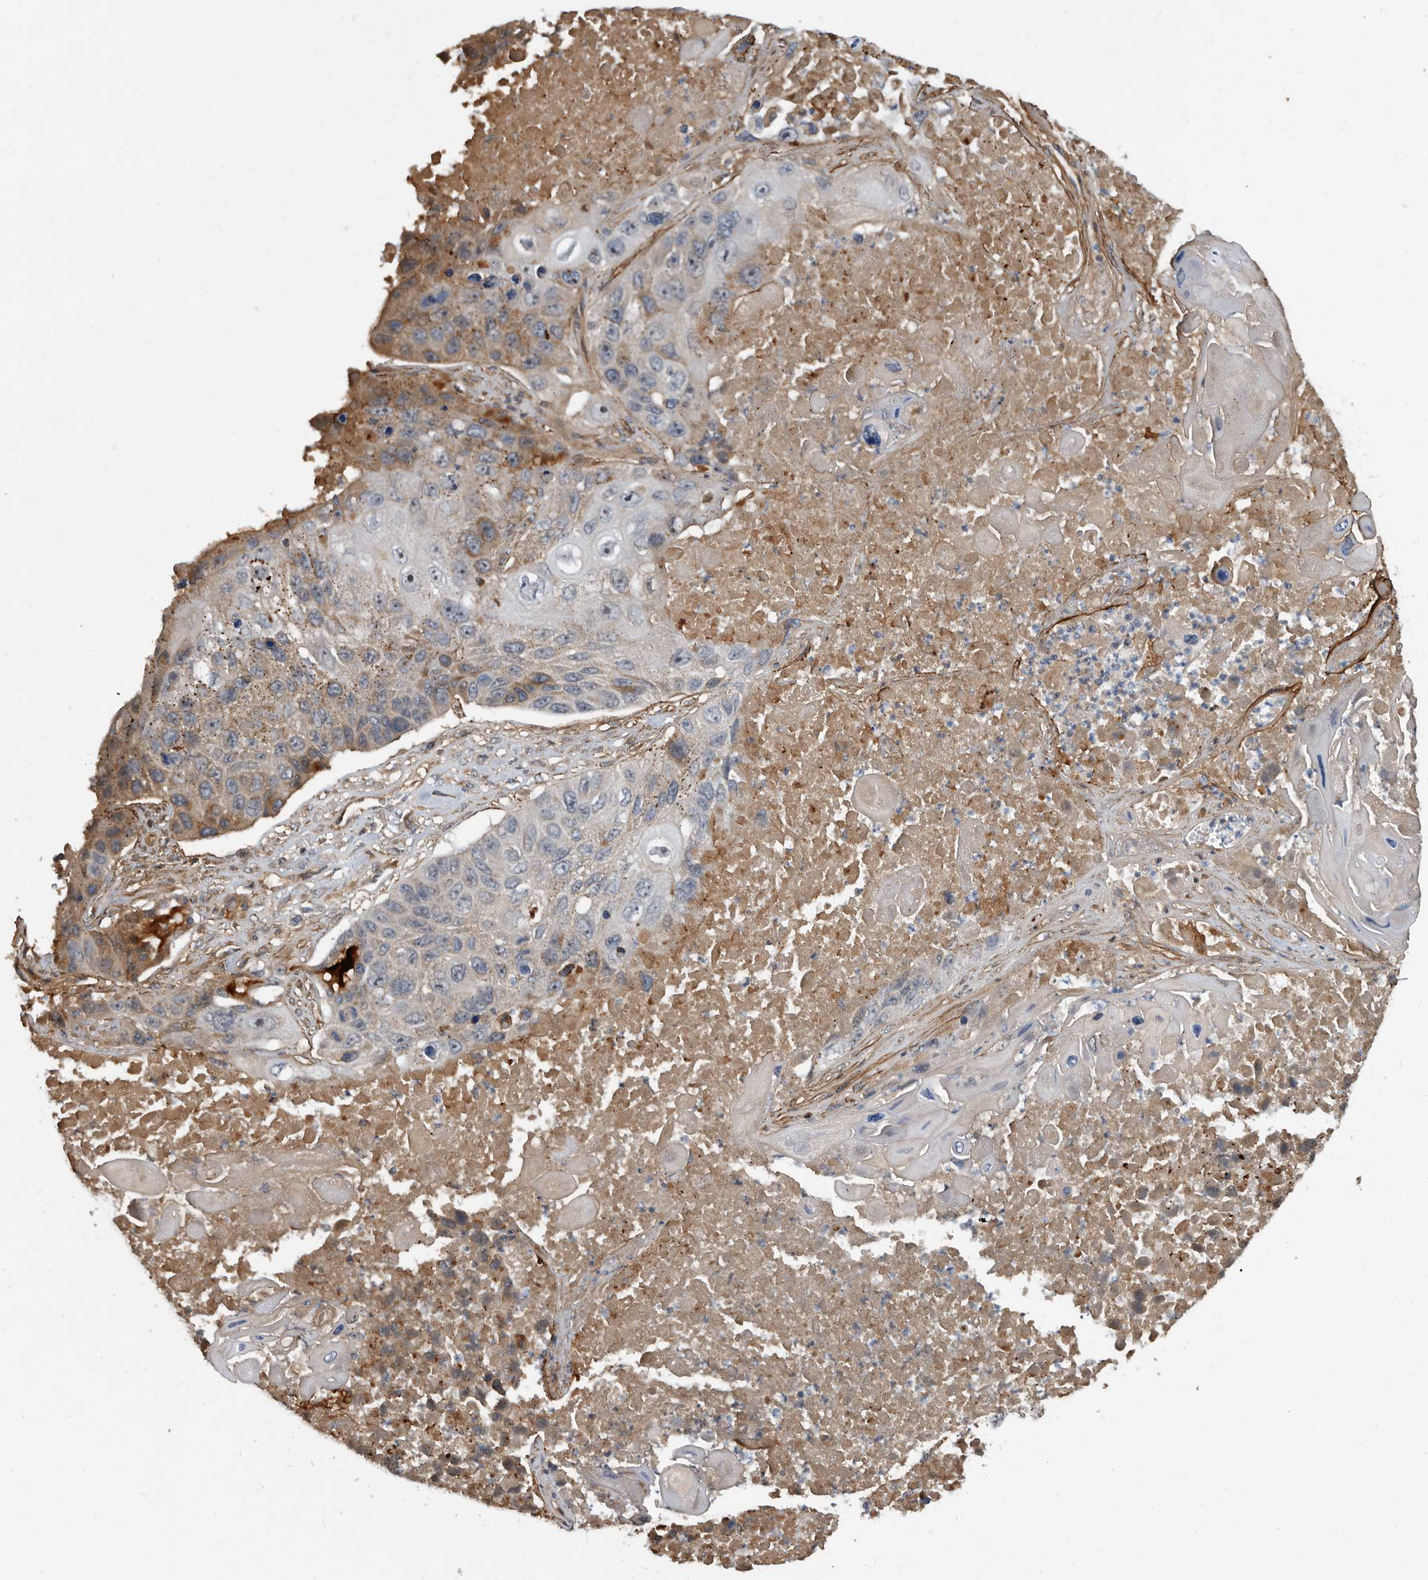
{"staining": {"intensity": "moderate", "quantity": "<25%", "location": "cytoplasmic/membranous"}, "tissue": "lung cancer", "cell_type": "Tumor cells", "image_type": "cancer", "snomed": [{"axis": "morphology", "description": "Squamous cell carcinoma, NOS"}, {"axis": "topography", "description": "Lung"}], "caption": "High-magnification brightfield microscopy of lung cancer stained with DAB (3,3'-diaminobenzidine) (brown) and counterstained with hematoxylin (blue). tumor cells exhibit moderate cytoplasmic/membranous positivity is seen in approximately<25% of cells. (Stains: DAB in brown, nuclei in blue, Microscopy: brightfield microscopy at high magnification).", "gene": "PI15", "patient": {"sex": "male", "age": 61}}